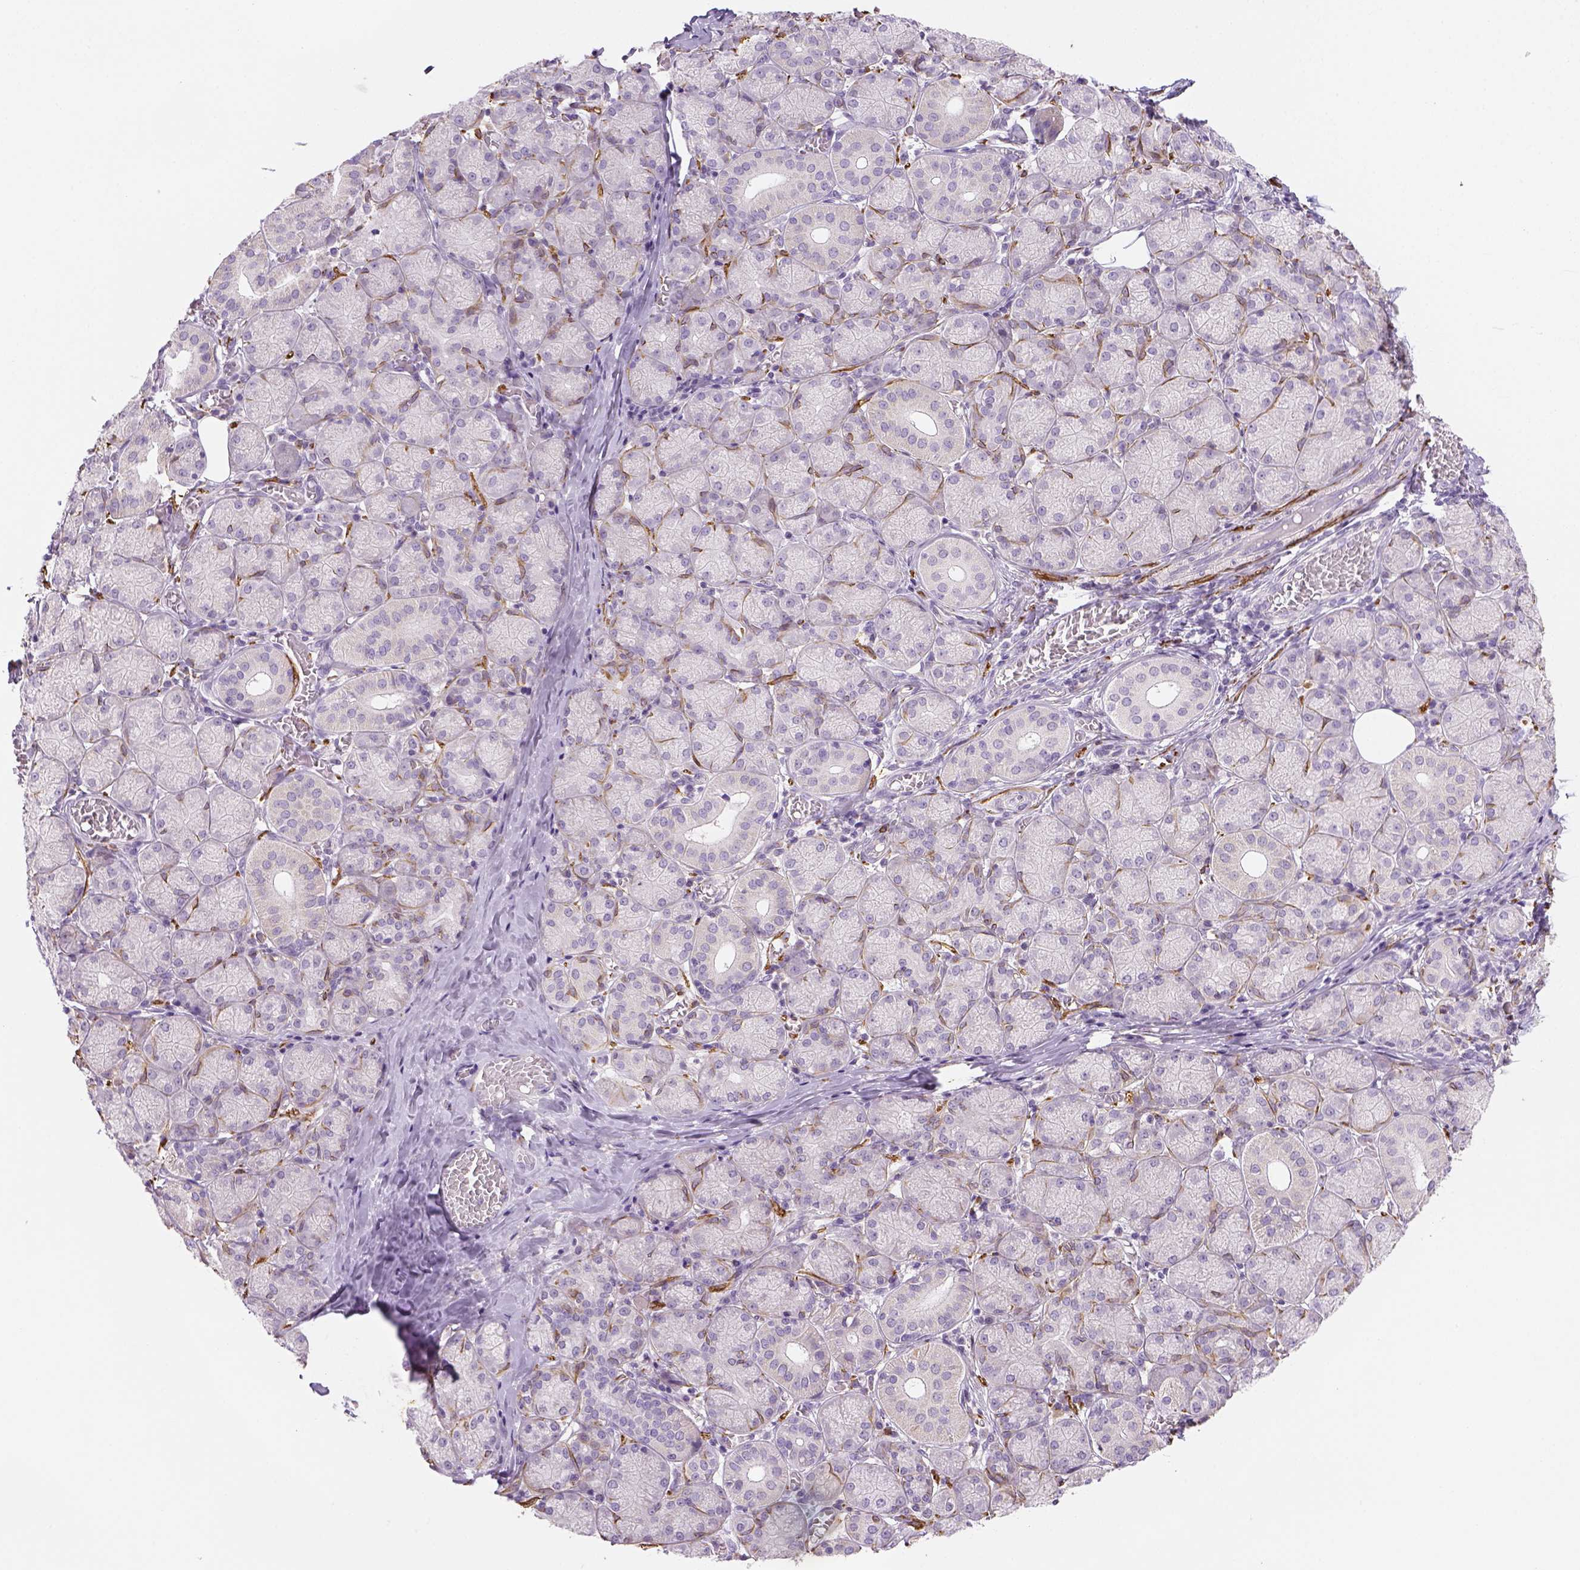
{"staining": {"intensity": "strong", "quantity": "<25%", "location": "cytoplasmic/membranous"}, "tissue": "salivary gland", "cell_type": "Glandular cells", "image_type": "normal", "snomed": [{"axis": "morphology", "description": "Normal tissue, NOS"}, {"axis": "topography", "description": "Salivary gland"}, {"axis": "topography", "description": "Peripheral nerve tissue"}], "caption": "A brown stain shows strong cytoplasmic/membranous expression of a protein in glandular cells of unremarkable salivary gland. The protein of interest is shown in brown color, while the nuclei are stained blue.", "gene": "CACNB1", "patient": {"sex": "female", "age": 24}}